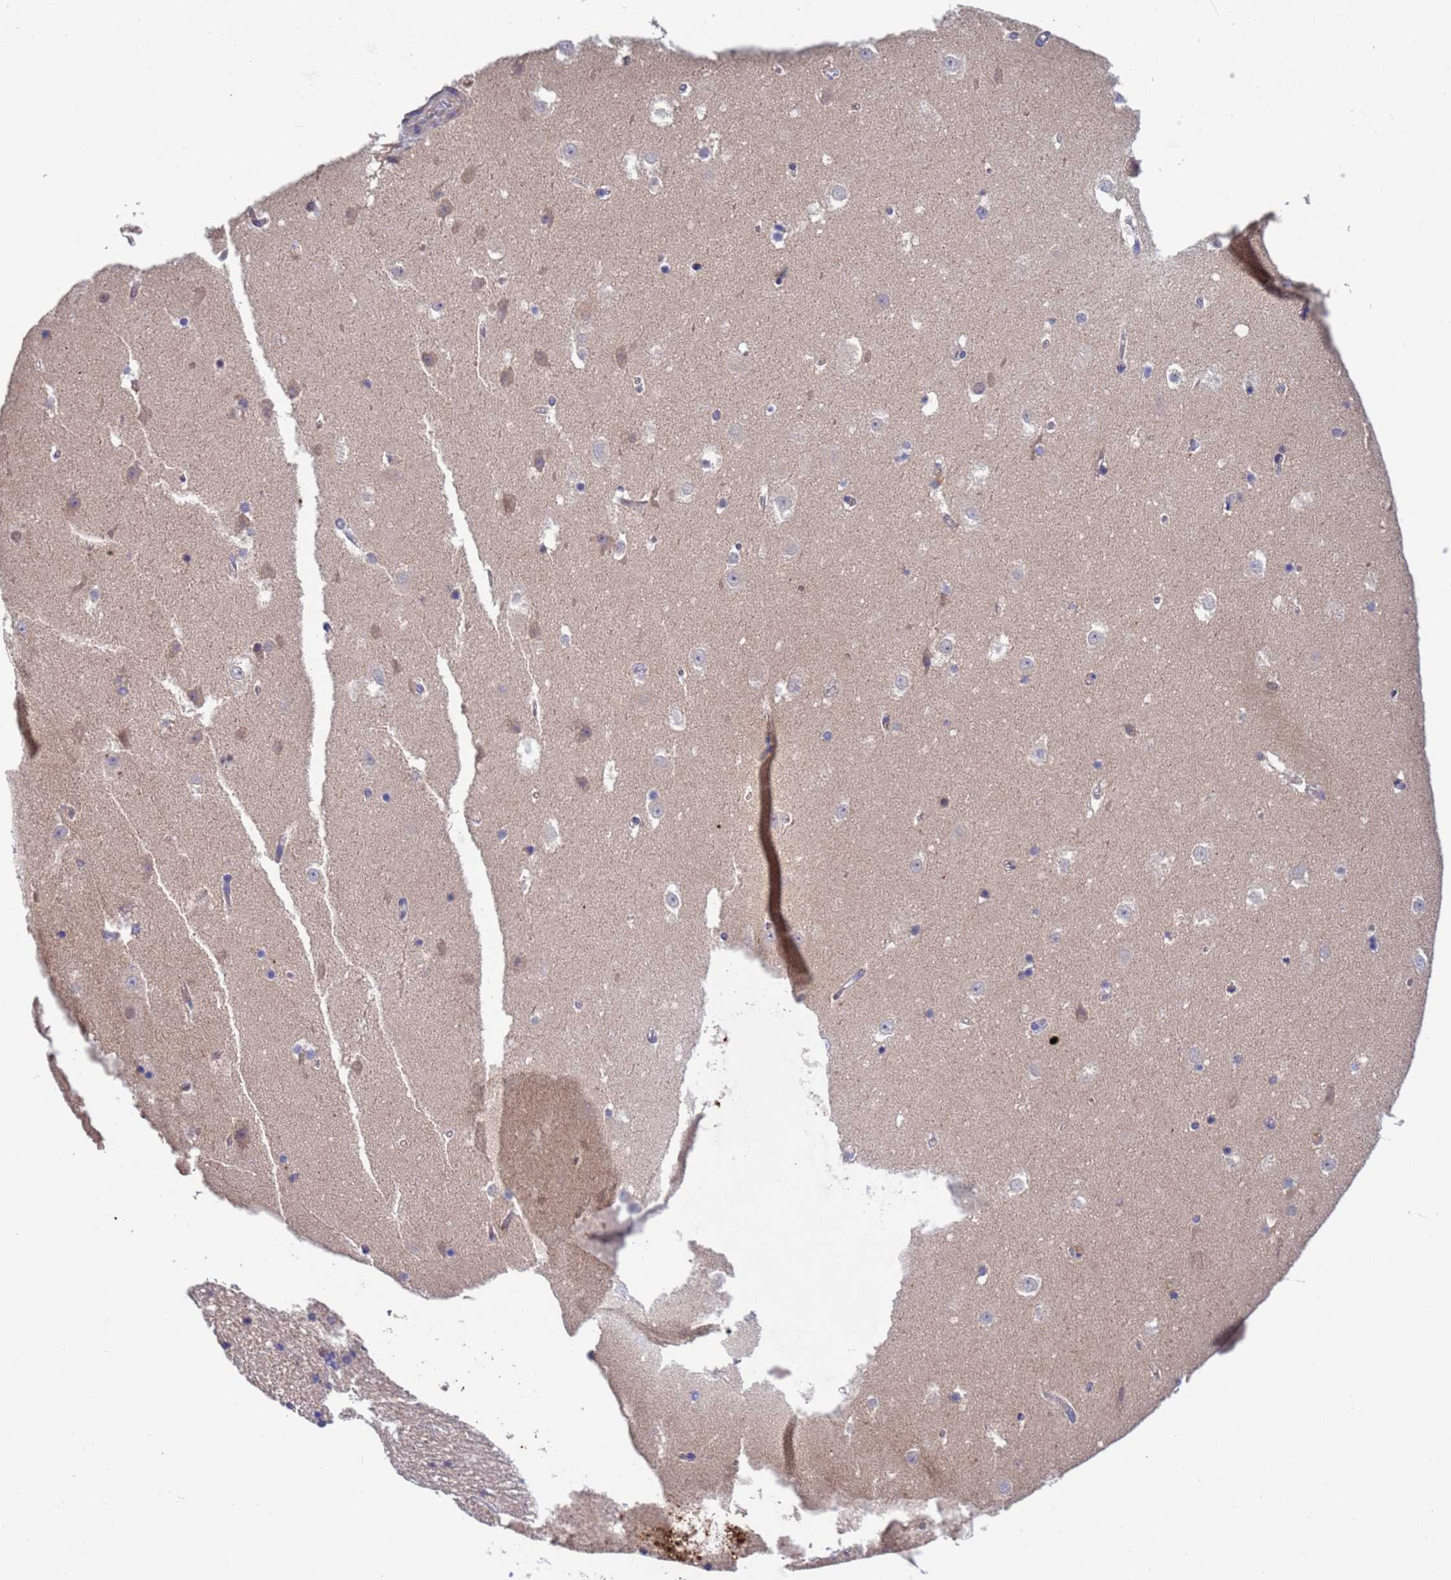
{"staining": {"intensity": "negative", "quantity": "none", "location": "none"}, "tissue": "hippocampus", "cell_type": "Glial cells", "image_type": "normal", "snomed": [{"axis": "morphology", "description": "Normal tissue, NOS"}, {"axis": "topography", "description": "Hippocampus"}], "caption": "An image of hippocampus stained for a protein reveals no brown staining in glial cells. (Immunohistochemistry (ihc), brightfield microscopy, high magnification).", "gene": "PARP16", "patient": {"sex": "female", "age": 52}}